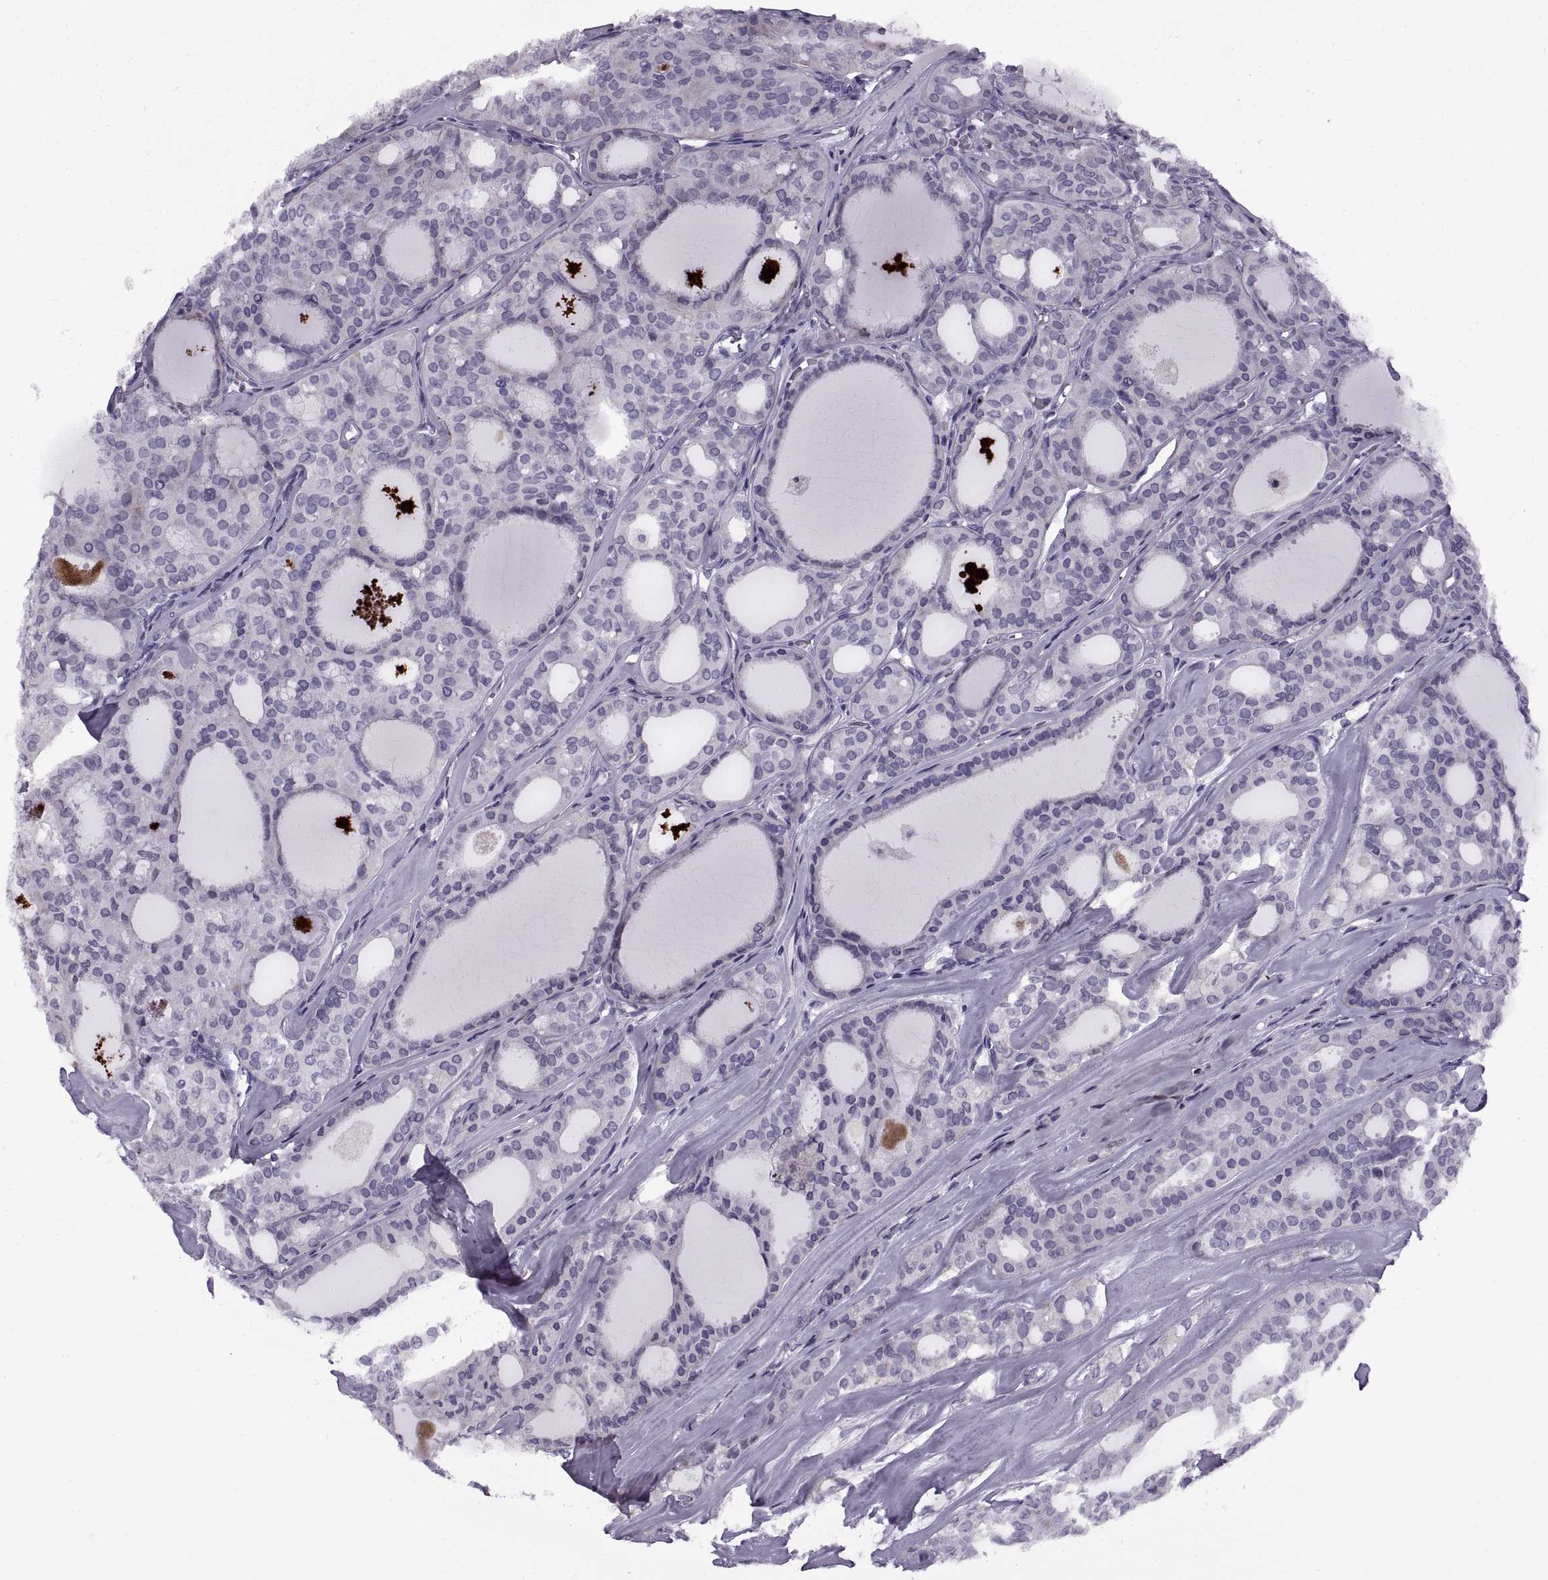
{"staining": {"intensity": "negative", "quantity": "none", "location": "none"}, "tissue": "thyroid cancer", "cell_type": "Tumor cells", "image_type": "cancer", "snomed": [{"axis": "morphology", "description": "Follicular adenoma carcinoma, NOS"}, {"axis": "topography", "description": "Thyroid gland"}], "caption": "IHC of thyroid cancer (follicular adenoma carcinoma) displays no staining in tumor cells.", "gene": "CALCR", "patient": {"sex": "male", "age": 75}}